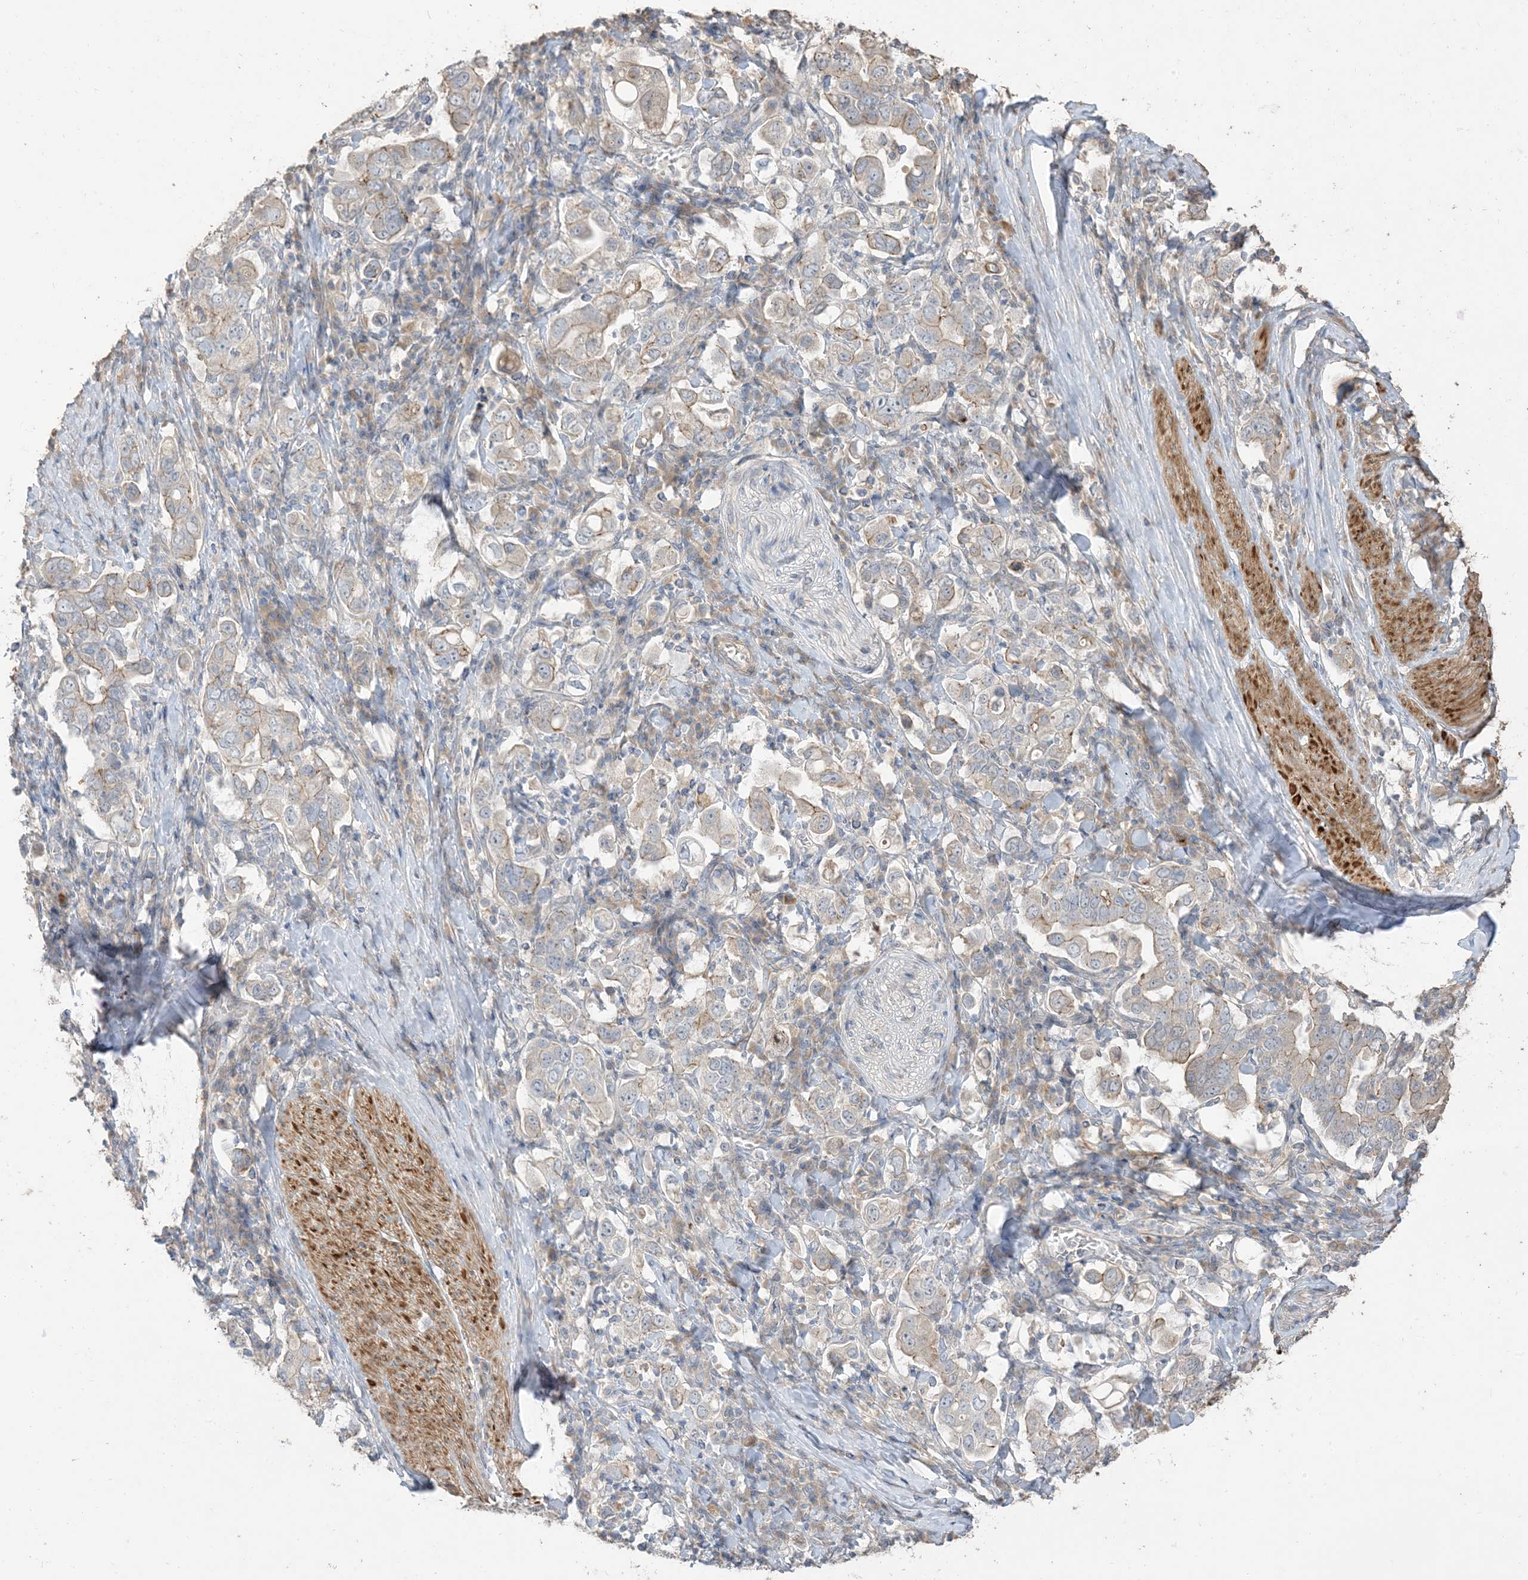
{"staining": {"intensity": "weak", "quantity": "25%-75%", "location": "cytoplasmic/membranous"}, "tissue": "stomach cancer", "cell_type": "Tumor cells", "image_type": "cancer", "snomed": [{"axis": "morphology", "description": "Adenocarcinoma, NOS"}, {"axis": "topography", "description": "Stomach, upper"}], "caption": "A histopathology image of stomach adenocarcinoma stained for a protein reveals weak cytoplasmic/membranous brown staining in tumor cells.", "gene": "RNF175", "patient": {"sex": "male", "age": 62}}